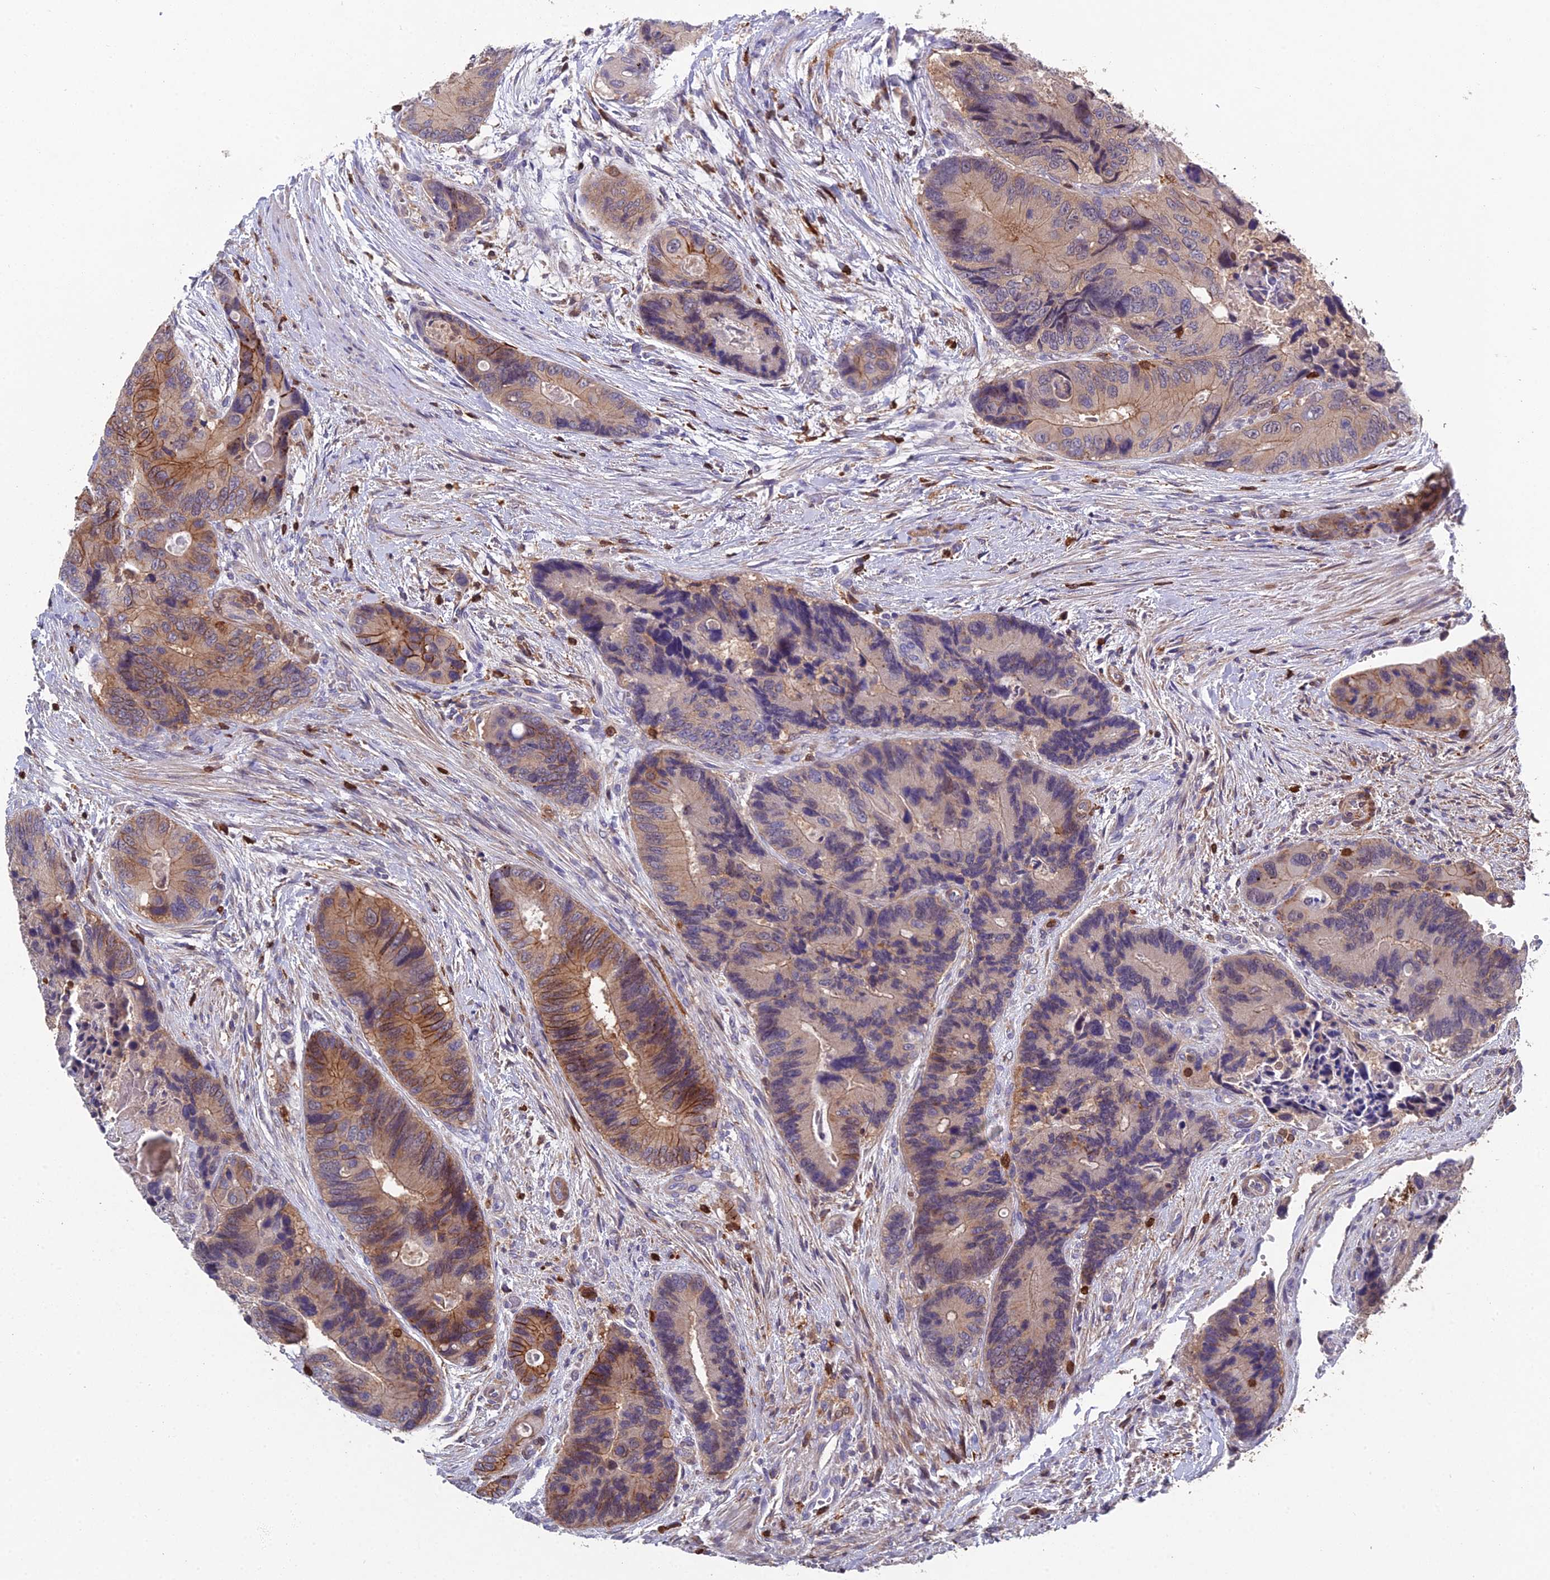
{"staining": {"intensity": "moderate", "quantity": "25%-75%", "location": "cytoplasmic/membranous"}, "tissue": "colorectal cancer", "cell_type": "Tumor cells", "image_type": "cancer", "snomed": [{"axis": "morphology", "description": "Adenocarcinoma, NOS"}, {"axis": "topography", "description": "Colon"}], "caption": "There is medium levels of moderate cytoplasmic/membranous staining in tumor cells of colorectal cancer, as demonstrated by immunohistochemical staining (brown color).", "gene": "GALK2", "patient": {"sex": "male", "age": 84}}